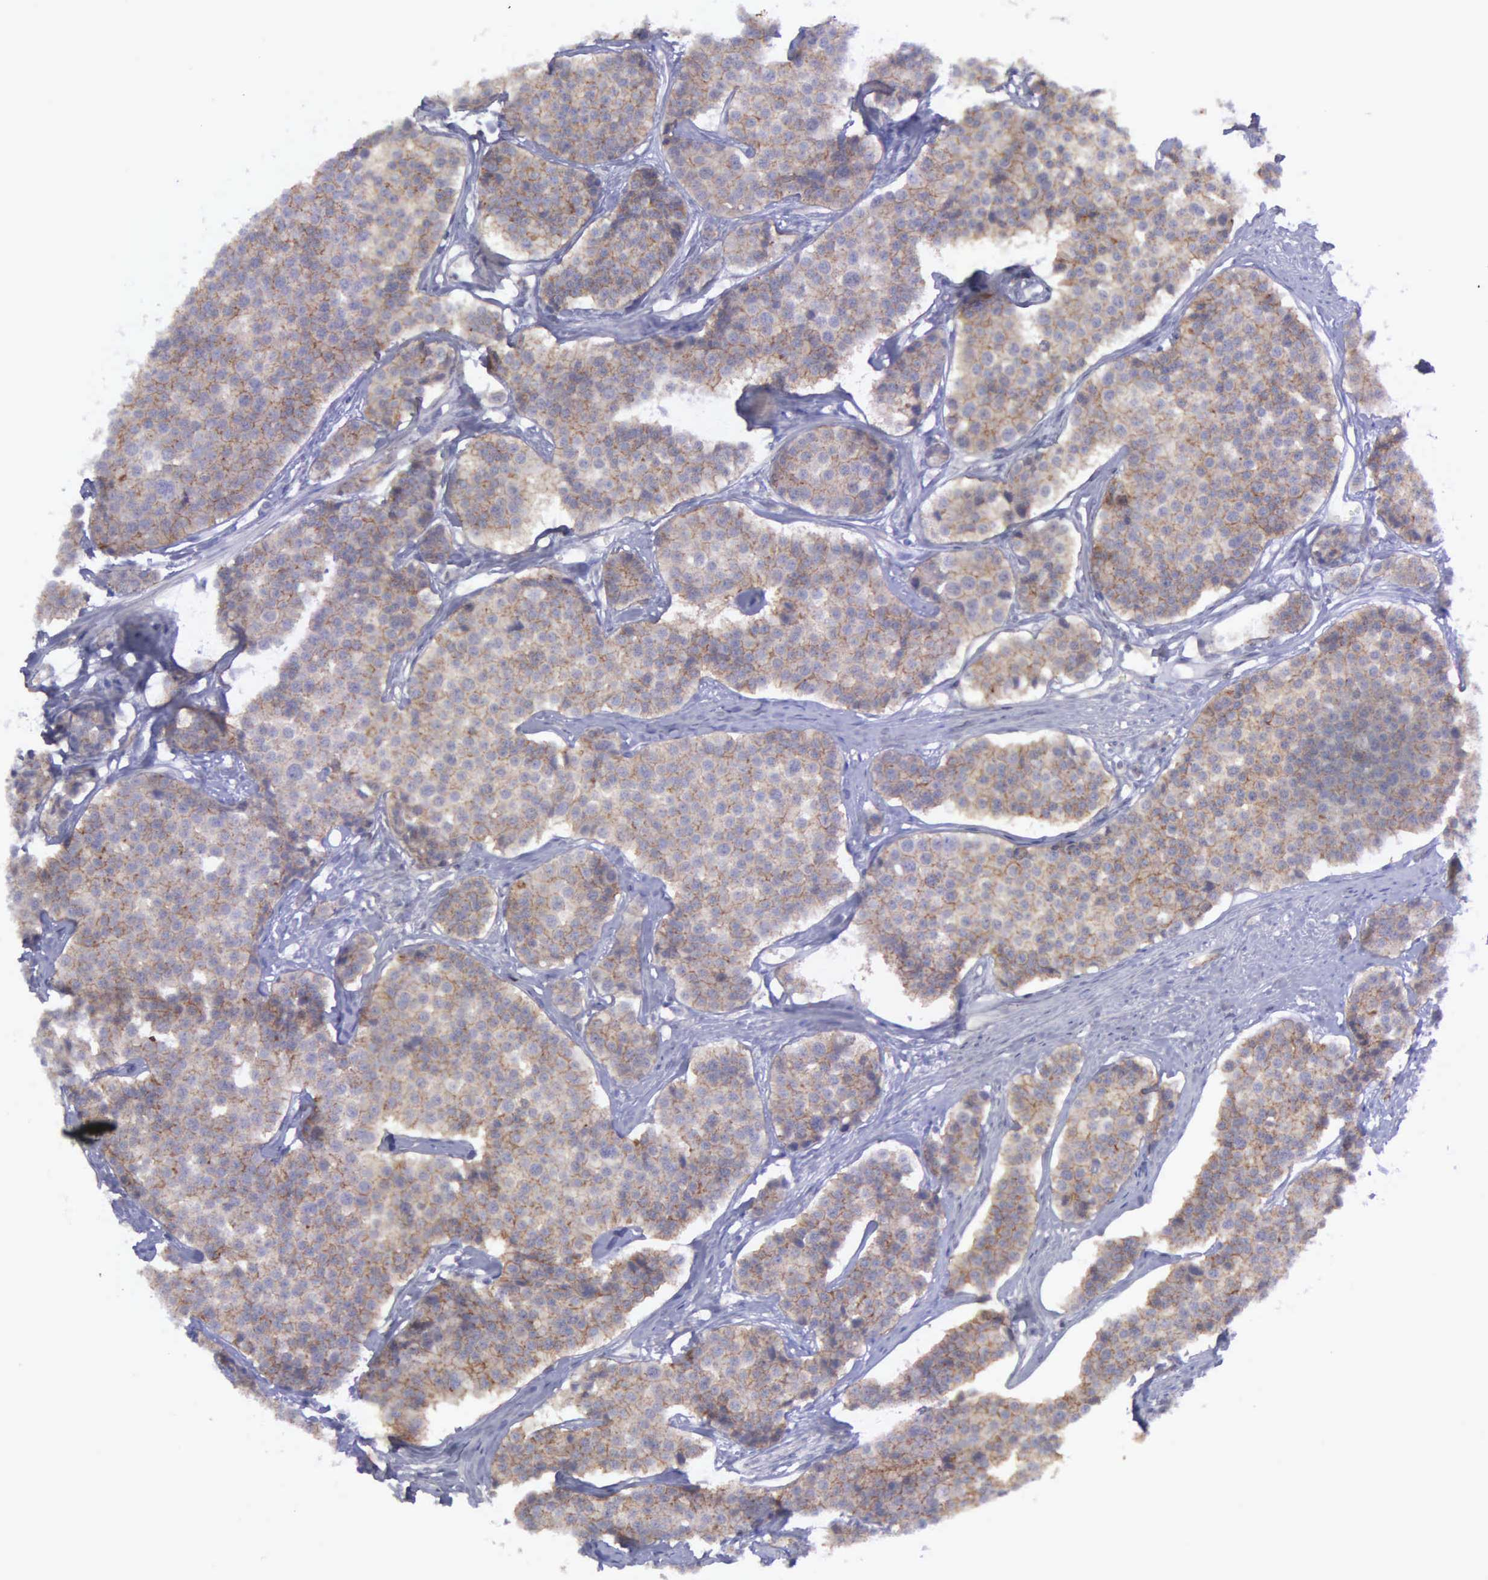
{"staining": {"intensity": "weak", "quantity": "25%-75%", "location": "cytoplasmic/membranous"}, "tissue": "carcinoid", "cell_type": "Tumor cells", "image_type": "cancer", "snomed": [{"axis": "morphology", "description": "Carcinoid, malignant, NOS"}, {"axis": "topography", "description": "Small intestine"}], "caption": "About 25%-75% of tumor cells in human carcinoid (malignant) demonstrate weak cytoplasmic/membranous protein staining as visualized by brown immunohistochemical staining.", "gene": "MICAL3", "patient": {"sex": "male", "age": 60}}